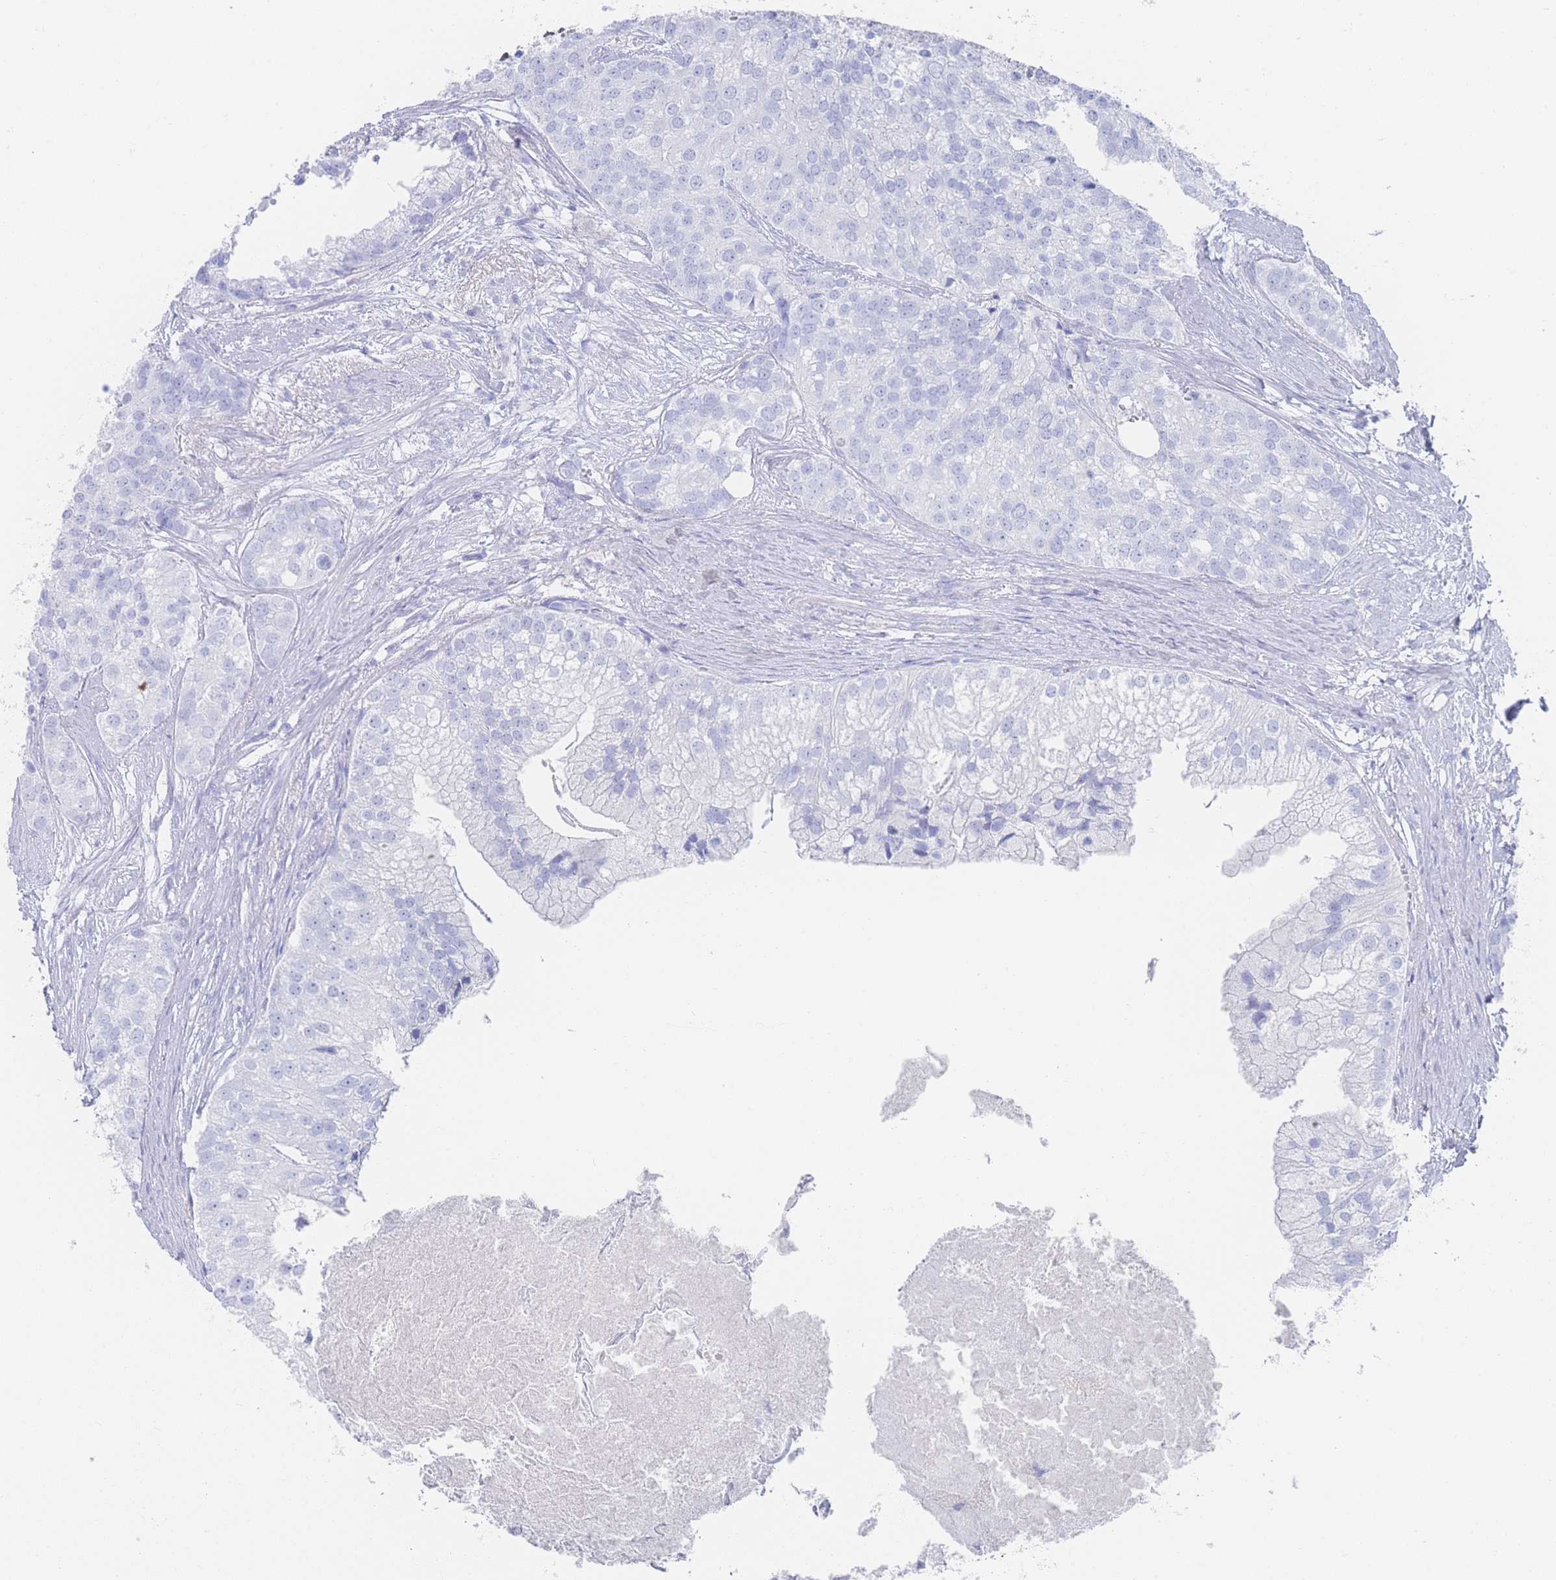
{"staining": {"intensity": "negative", "quantity": "none", "location": "none"}, "tissue": "prostate cancer", "cell_type": "Tumor cells", "image_type": "cancer", "snomed": [{"axis": "morphology", "description": "Adenocarcinoma, High grade"}, {"axis": "topography", "description": "Prostate"}], "caption": "This is a image of immunohistochemistry (IHC) staining of high-grade adenocarcinoma (prostate), which shows no expression in tumor cells.", "gene": "LRRC37A", "patient": {"sex": "male", "age": 62}}